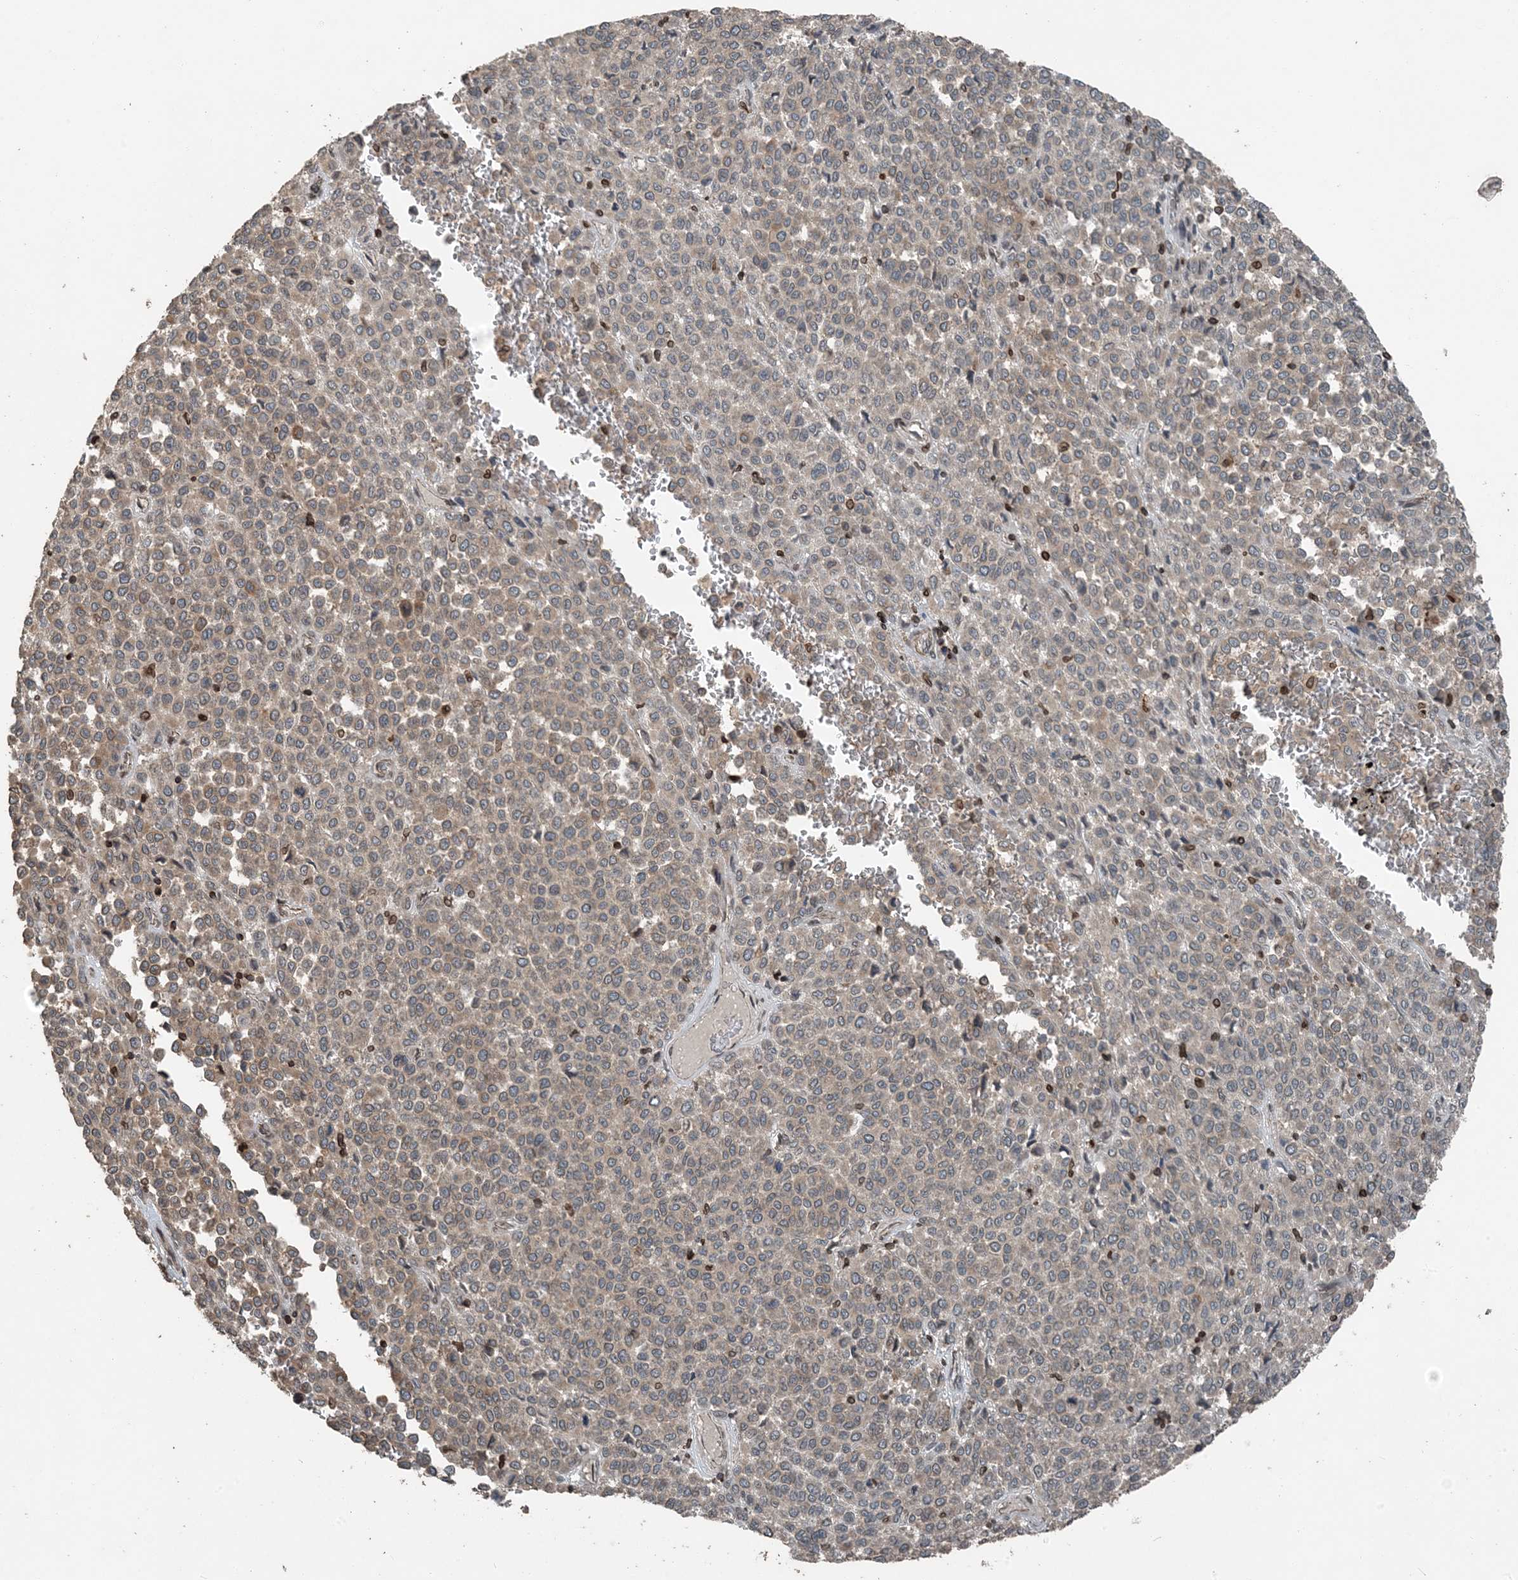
{"staining": {"intensity": "weak", "quantity": "25%-75%", "location": "cytoplasmic/membranous"}, "tissue": "melanoma", "cell_type": "Tumor cells", "image_type": "cancer", "snomed": [{"axis": "morphology", "description": "Malignant melanoma, Metastatic site"}, {"axis": "topography", "description": "Pancreas"}], "caption": "Malignant melanoma (metastatic site) was stained to show a protein in brown. There is low levels of weak cytoplasmic/membranous positivity in about 25%-75% of tumor cells. Ihc stains the protein in brown and the nuclei are stained blue.", "gene": "ZFAND2B", "patient": {"sex": "female", "age": 30}}